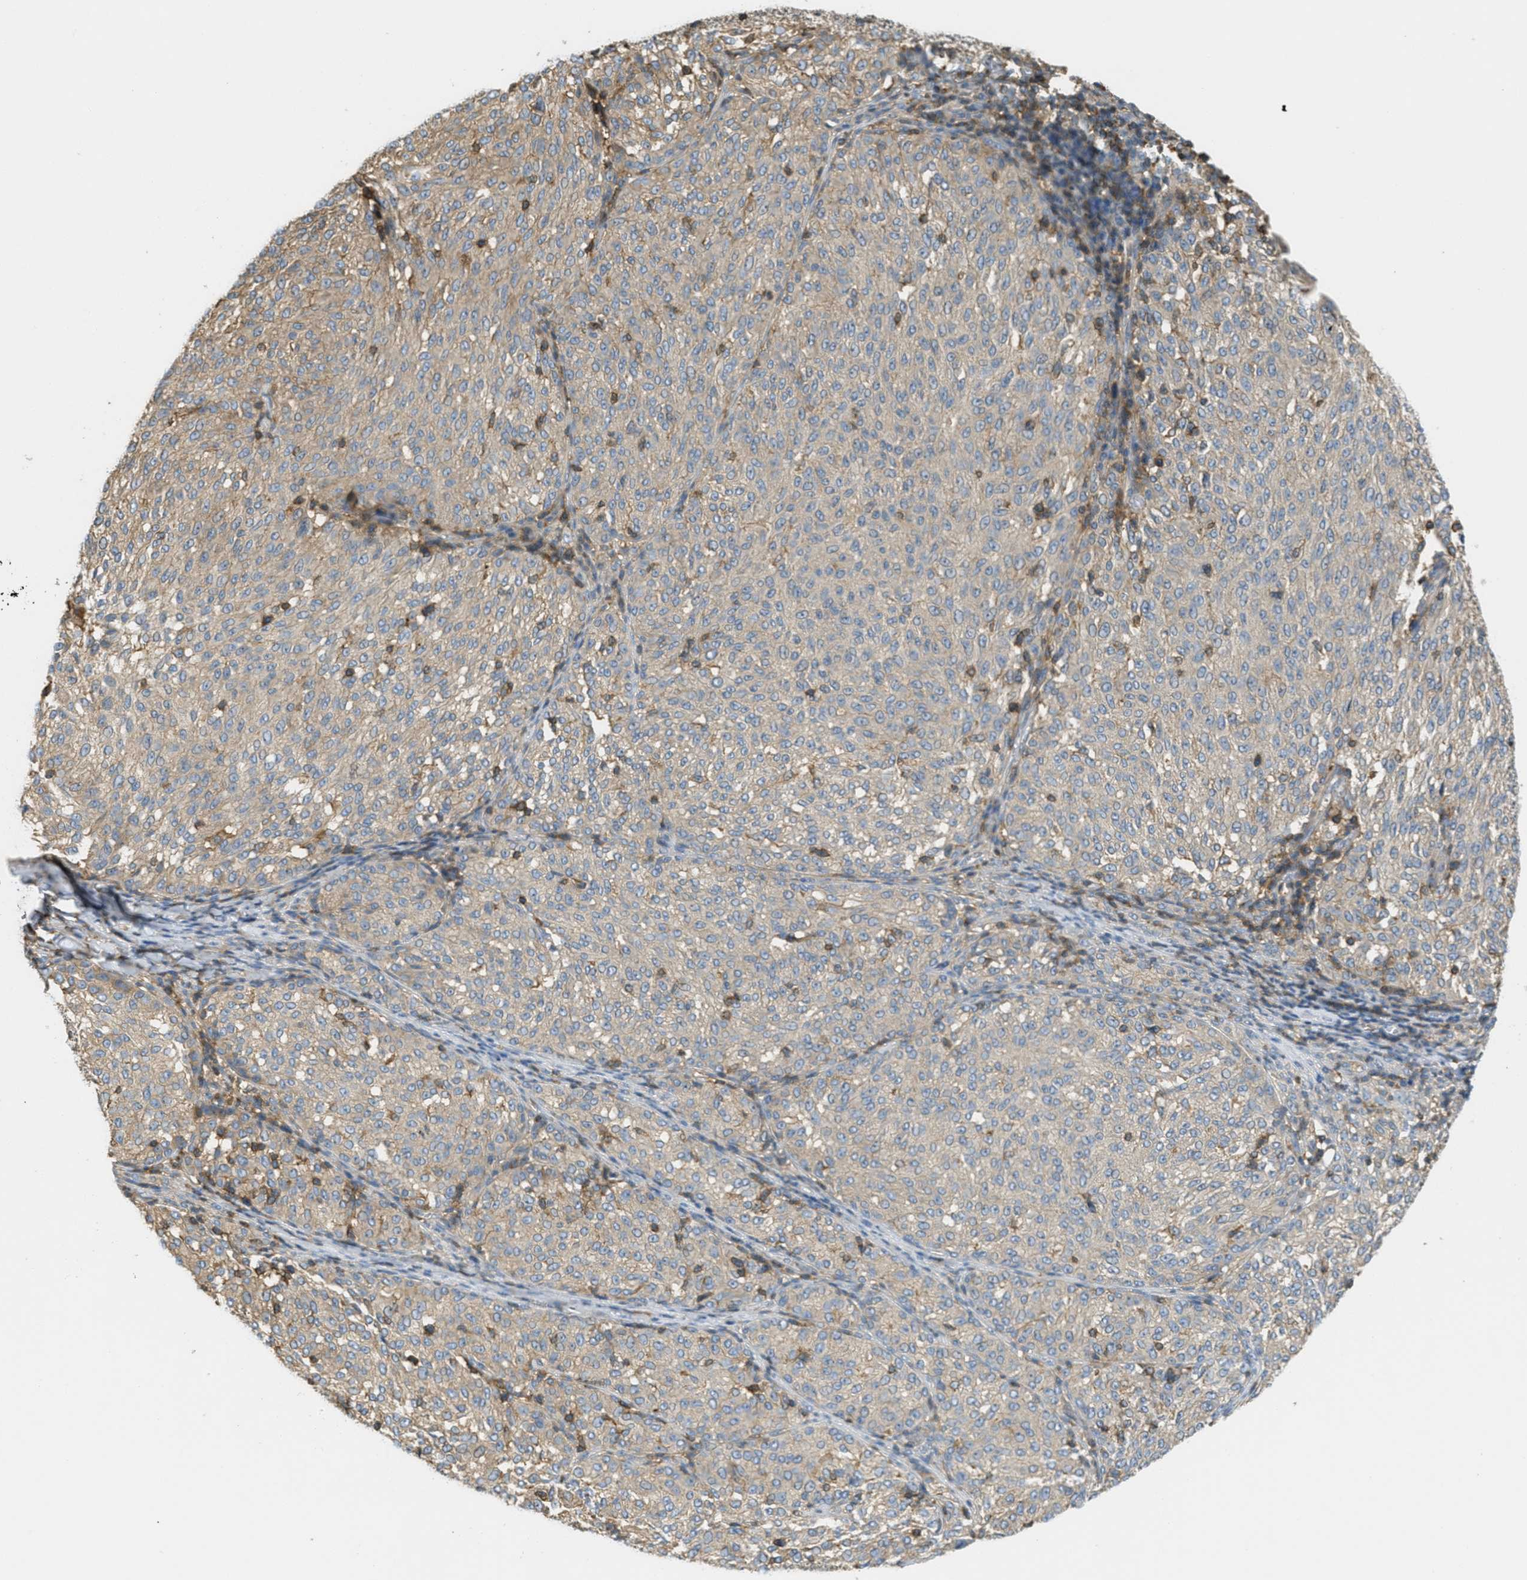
{"staining": {"intensity": "weak", "quantity": ">75%", "location": "cytoplasmic/membranous"}, "tissue": "melanoma", "cell_type": "Tumor cells", "image_type": "cancer", "snomed": [{"axis": "morphology", "description": "Malignant melanoma, NOS"}, {"axis": "topography", "description": "Skin"}], "caption": "A low amount of weak cytoplasmic/membranous positivity is identified in approximately >75% of tumor cells in melanoma tissue.", "gene": "GRIK2", "patient": {"sex": "female", "age": 72}}